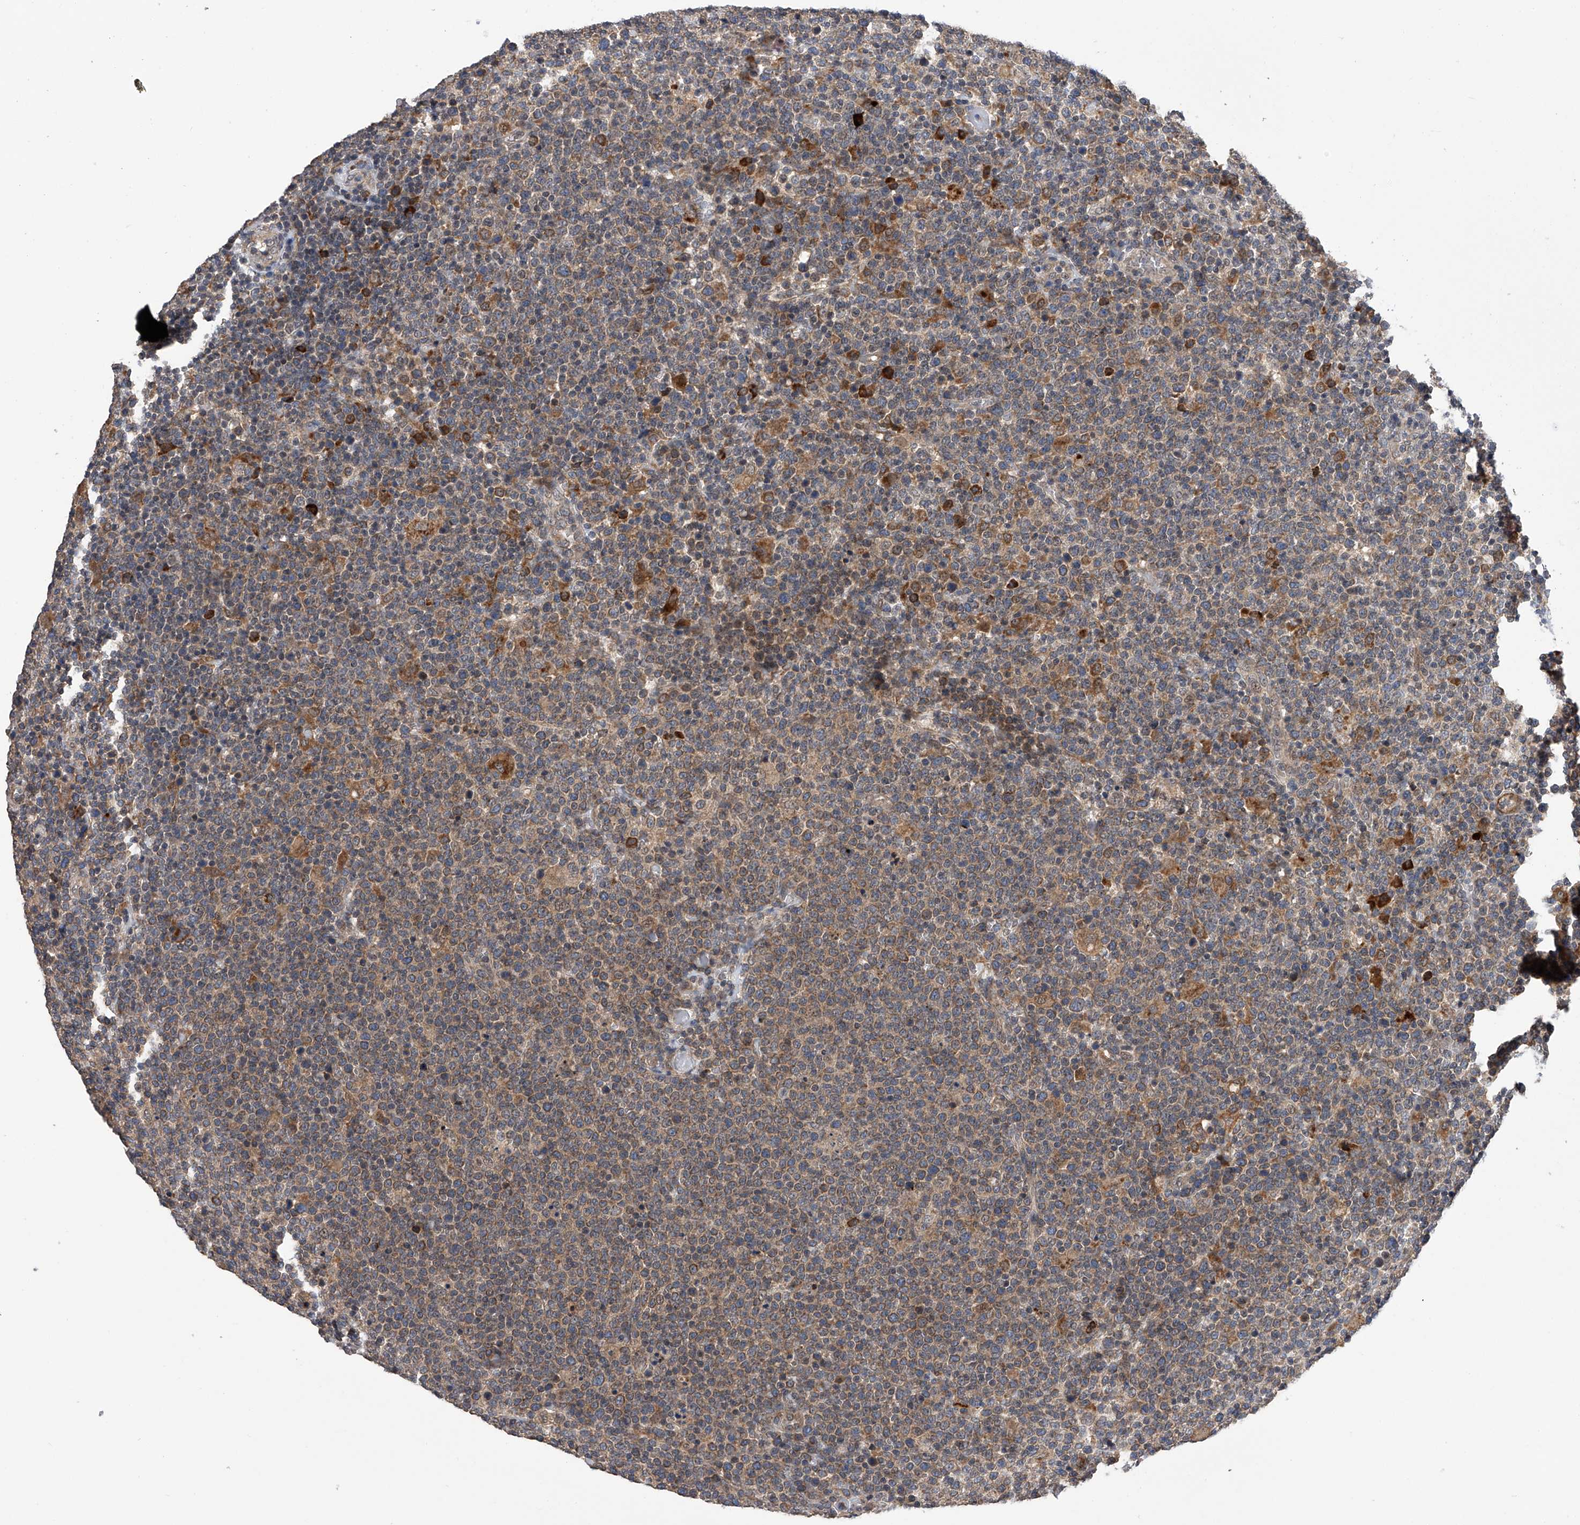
{"staining": {"intensity": "moderate", "quantity": "25%-75%", "location": "cytoplasmic/membranous"}, "tissue": "lymphoma", "cell_type": "Tumor cells", "image_type": "cancer", "snomed": [{"axis": "morphology", "description": "Malignant lymphoma, non-Hodgkin's type, High grade"}, {"axis": "topography", "description": "Lymph node"}], "caption": "Brown immunohistochemical staining in lymphoma displays moderate cytoplasmic/membranous staining in about 25%-75% of tumor cells. The protein of interest is stained brown, and the nuclei are stained in blue (DAB IHC with brightfield microscopy, high magnification).", "gene": "SPOCK1", "patient": {"sex": "male", "age": 61}}